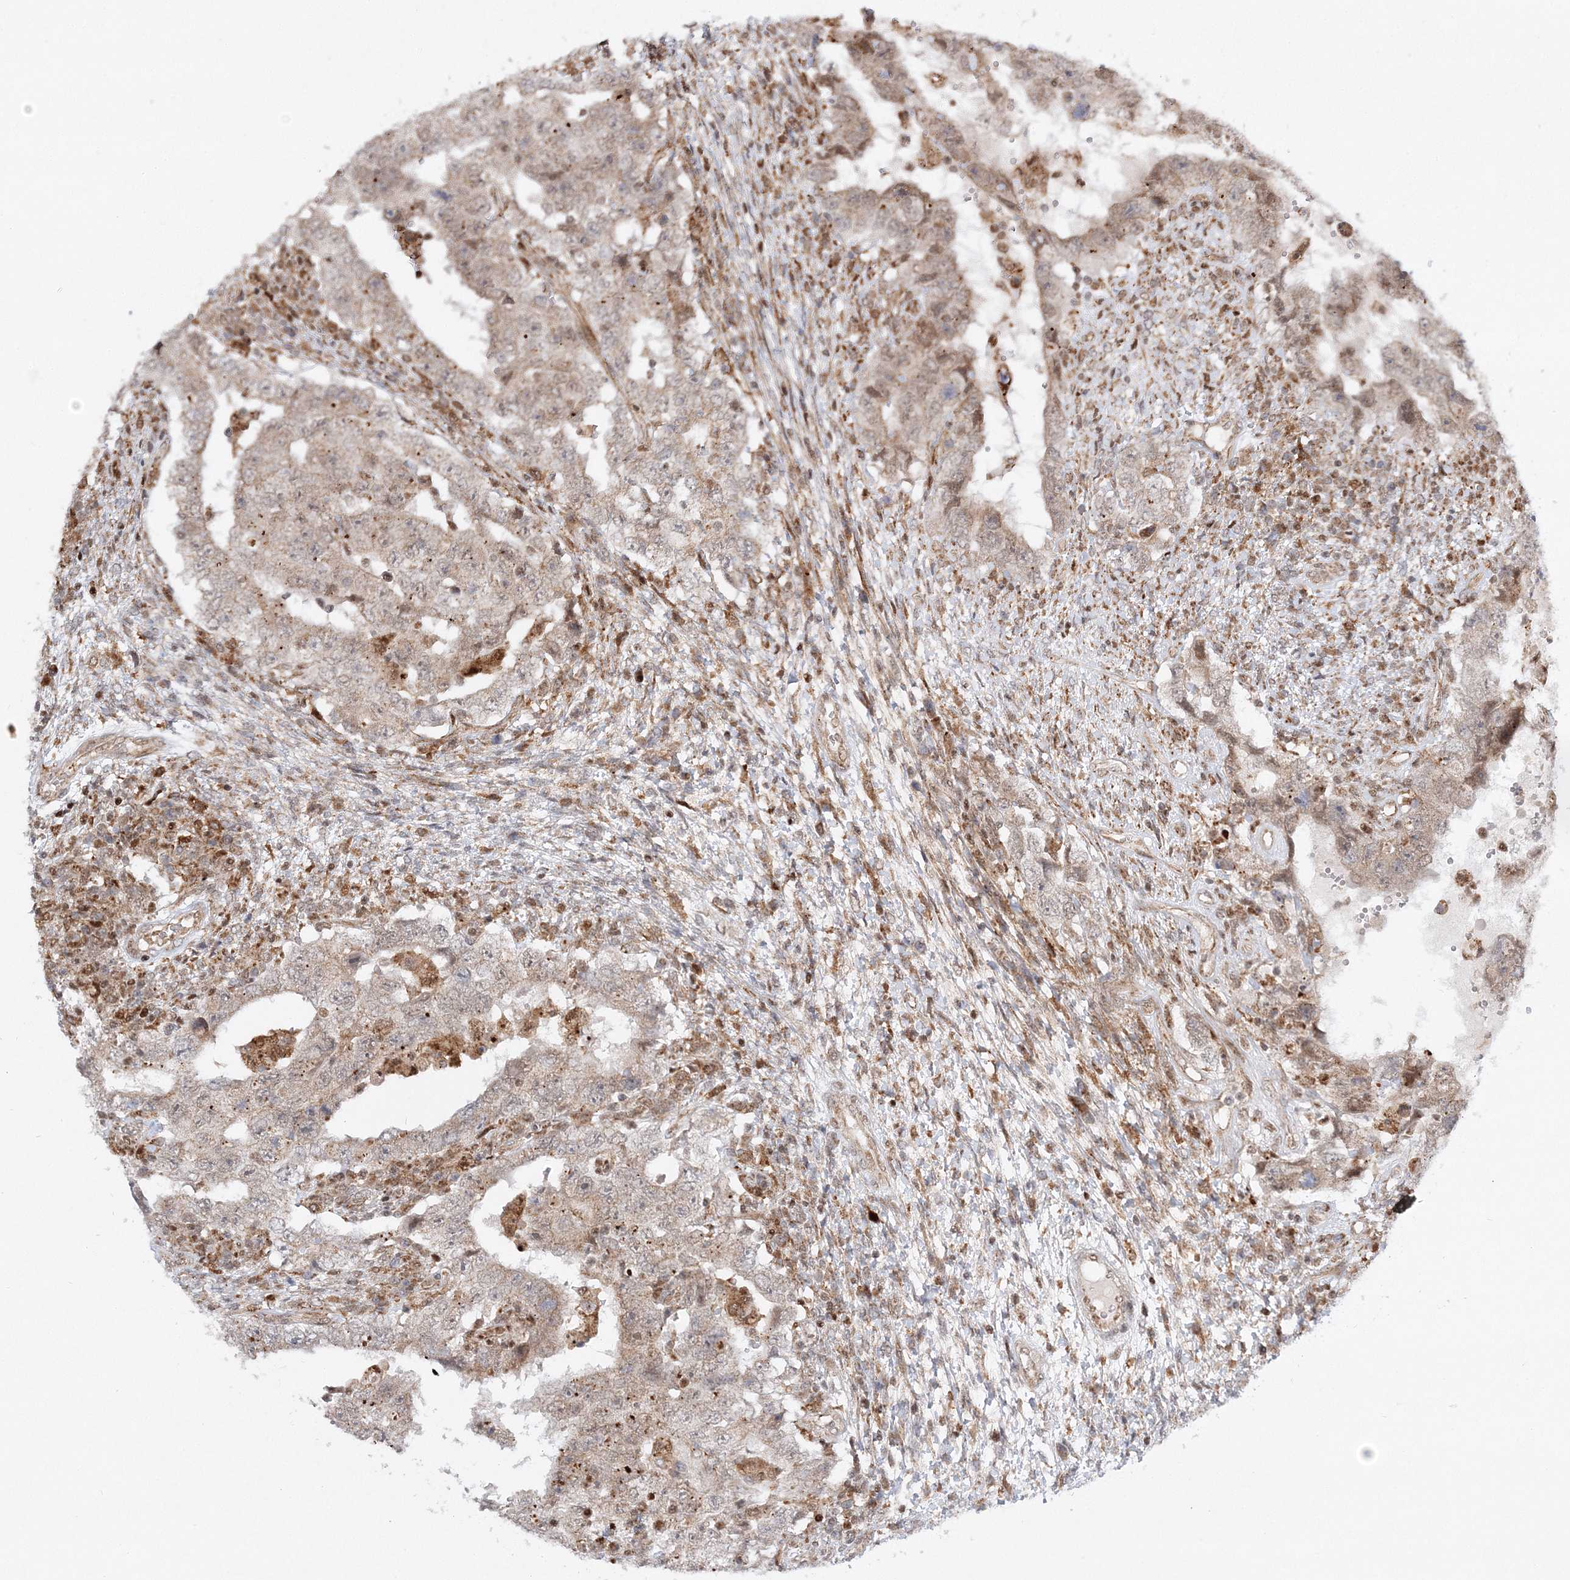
{"staining": {"intensity": "weak", "quantity": ">75%", "location": "cytoplasmic/membranous"}, "tissue": "testis cancer", "cell_type": "Tumor cells", "image_type": "cancer", "snomed": [{"axis": "morphology", "description": "Carcinoma, Embryonal, NOS"}, {"axis": "topography", "description": "Testis"}], "caption": "Testis cancer (embryonal carcinoma) tissue demonstrates weak cytoplasmic/membranous staining in about >75% of tumor cells", "gene": "RAB11FIP2", "patient": {"sex": "male", "age": 26}}